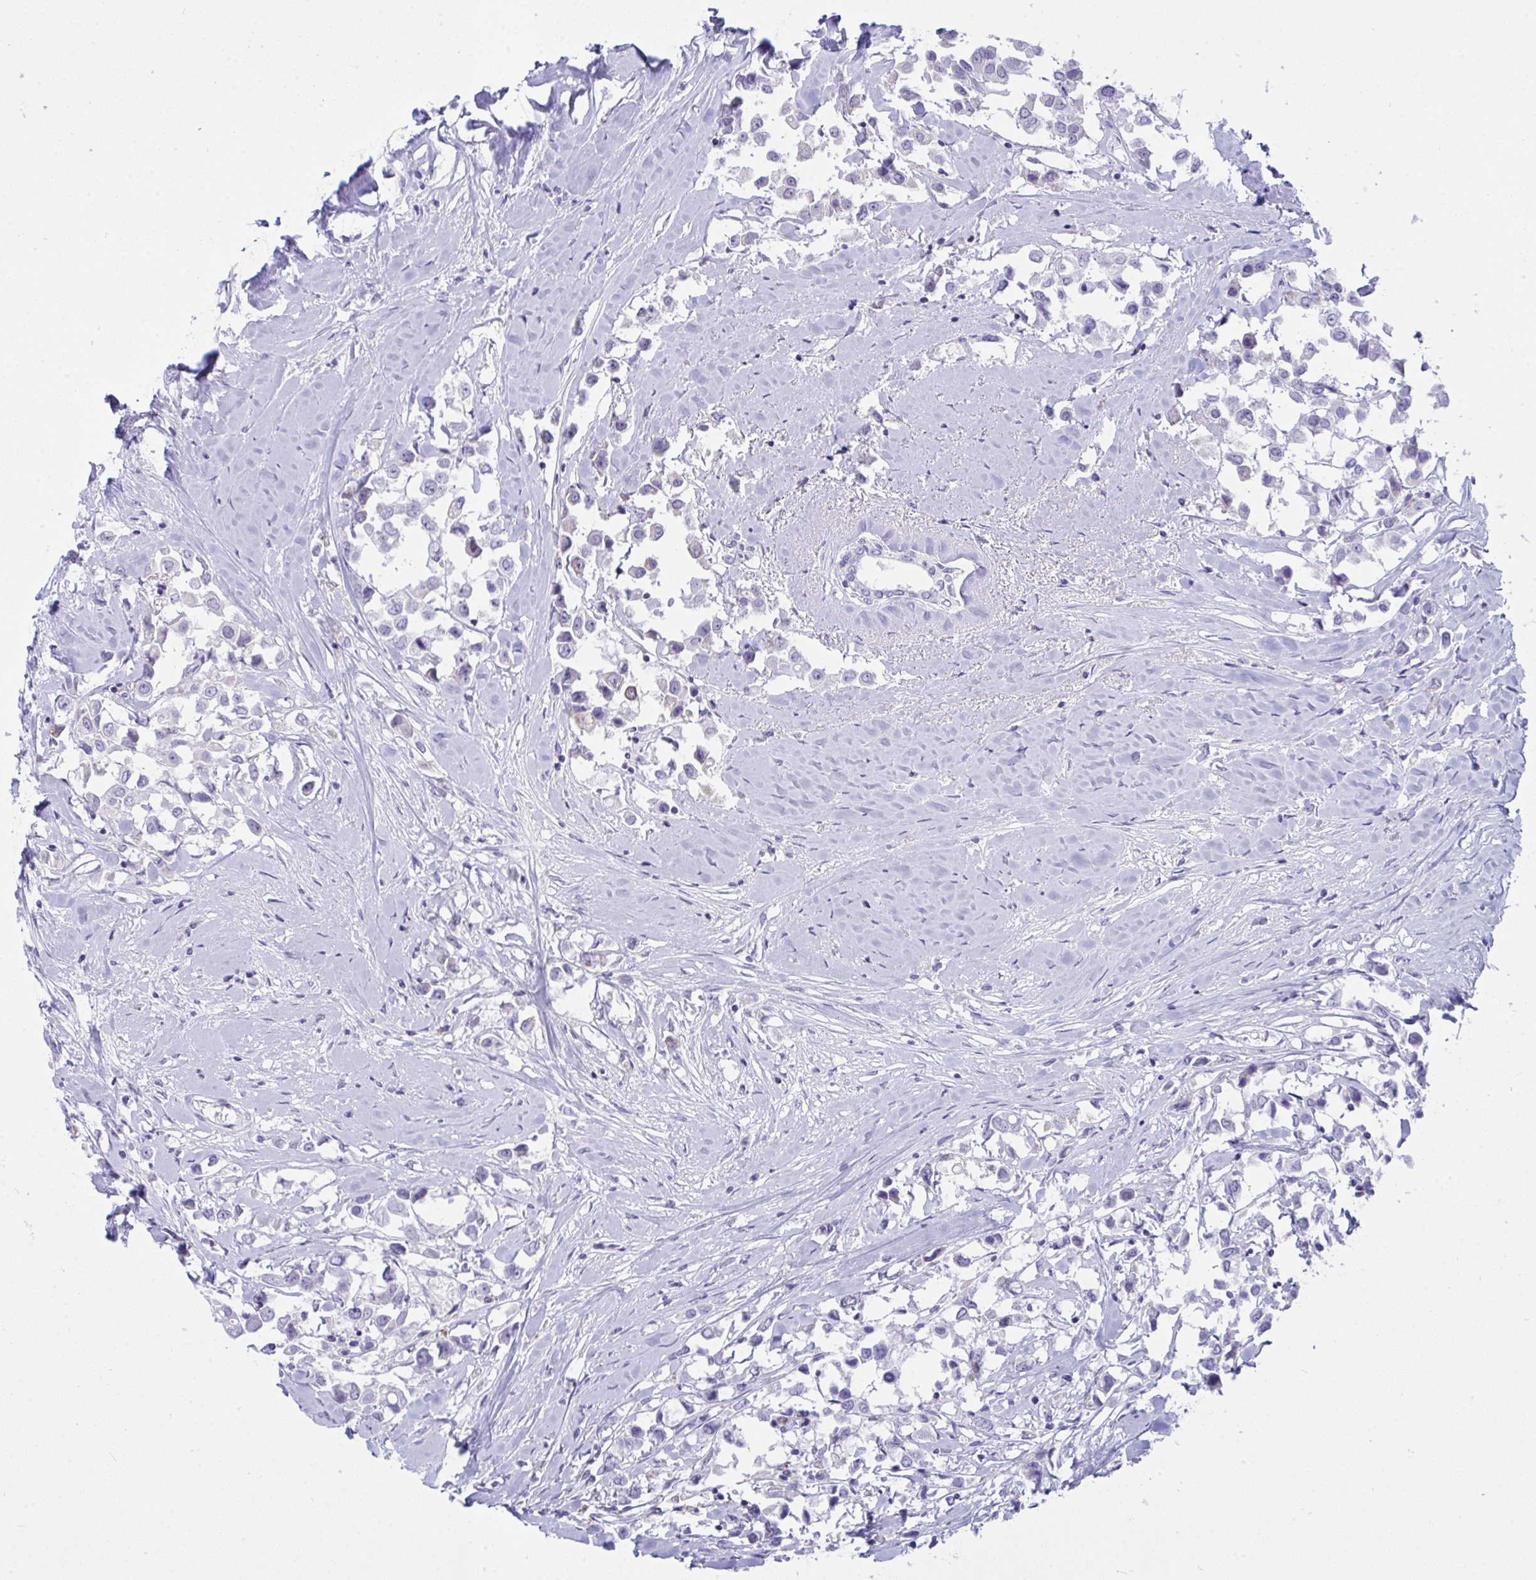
{"staining": {"intensity": "negative", "quantity": "none", "location": "none"}, "tissue": "breast cancer", "cell_type": "Tumor cells", "image_type": "cancer", "snomed": [{"axis": "morphology", "description": "Duct carcinoma"}, {"axis": "topography", "description": "Breast"}], "caption": "Tumor cells are negative for brown protein staining in breast cancer (intraductal carcinoma).", "gene": "PLA2G12B", "patient": {"sex": "female", "age": 61}}